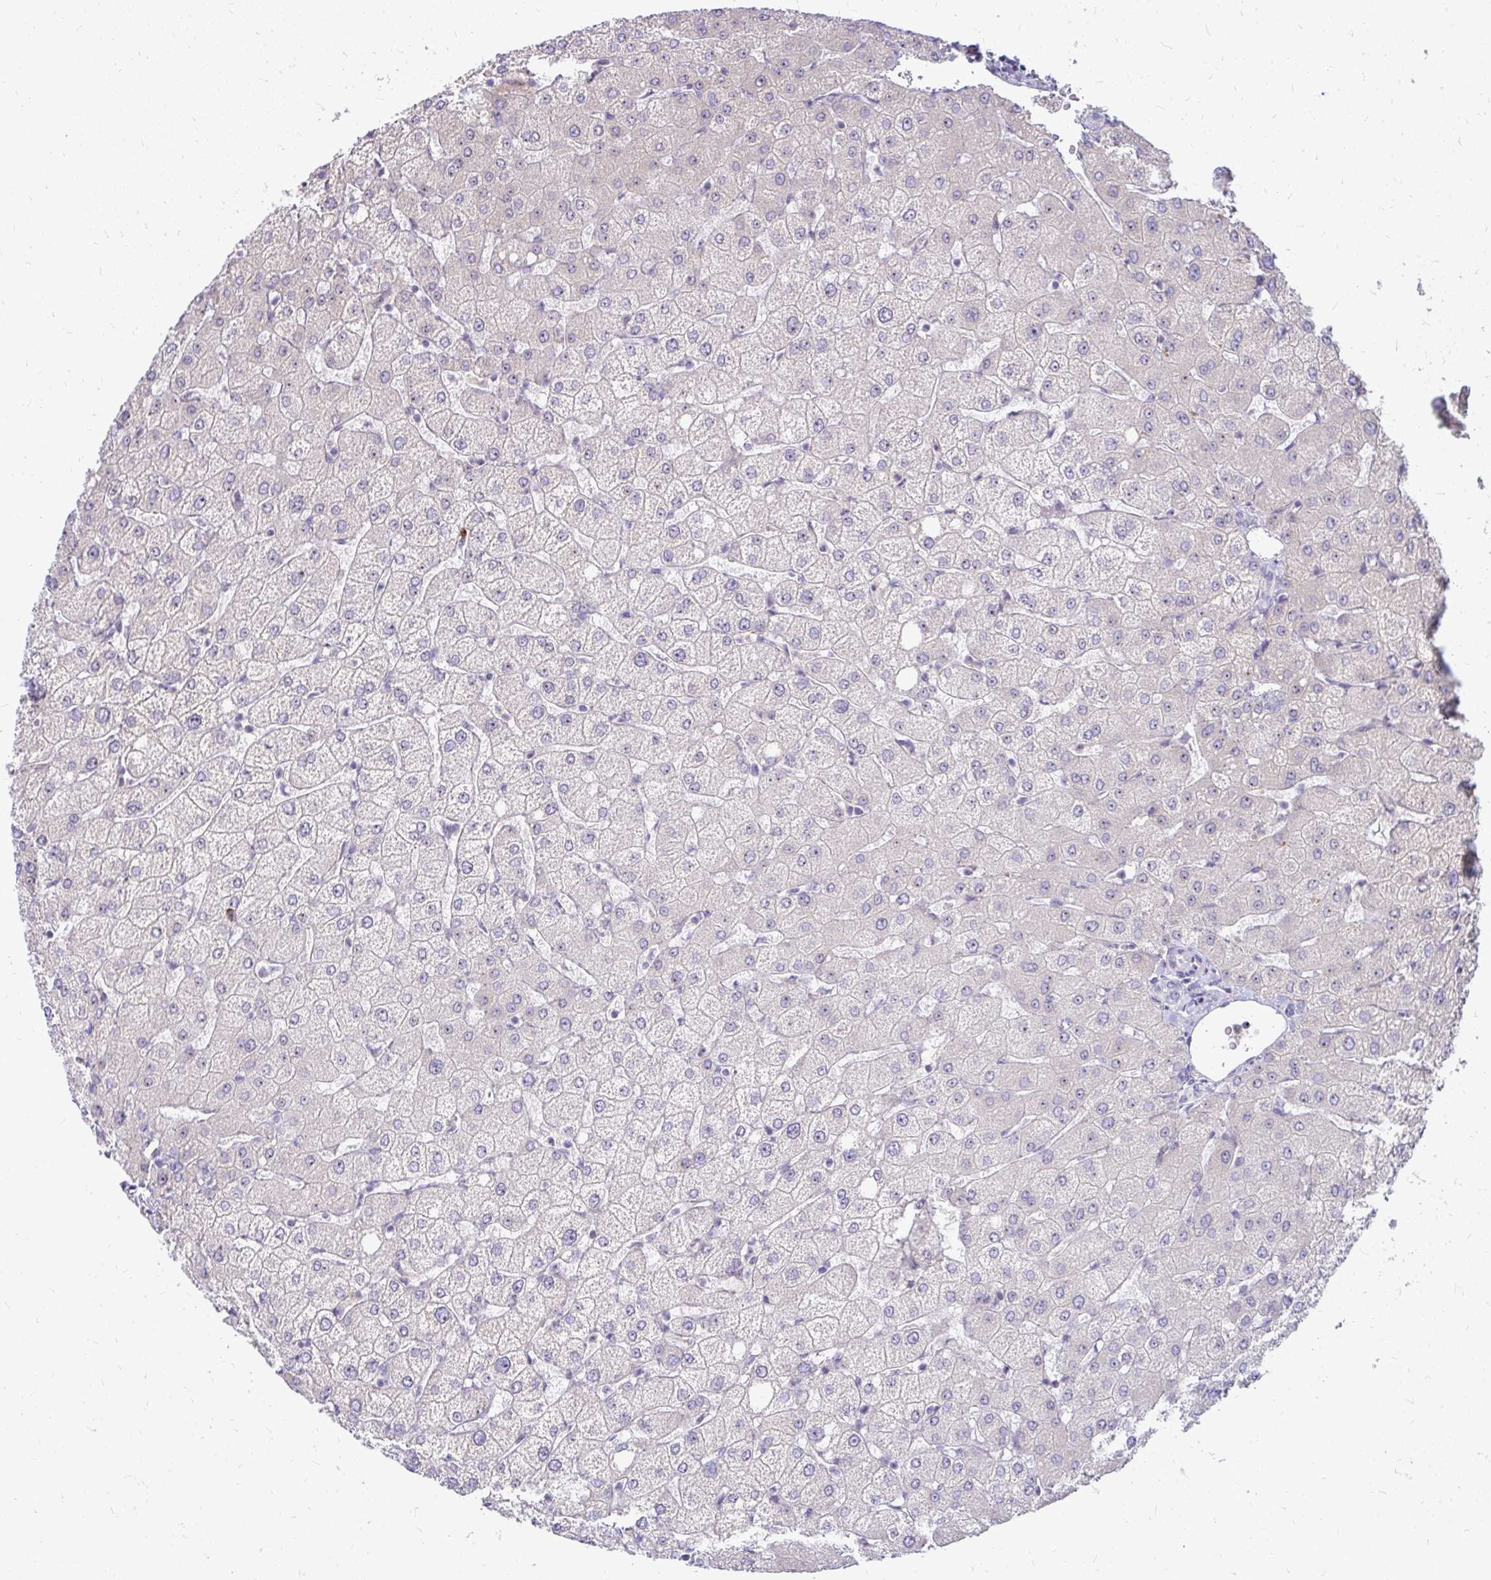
{"staining": {"intensity": "negative", "quantity": "none", "location": "none"}, "tissue": "liver", "cell_type": "Cholangiocytes", "image_type": "normal", "snomed": [{"axis": "morphology", "description": "Normal tissue, NOS"}, {"axis": "topography", "description": "Liver"}], "caption": "Human liver stained for a protein using immunohistochemistry displays no staining in cholangiocytes.", "gene": "FAM9A", "patient": {"sex": "female", "age": 54}}